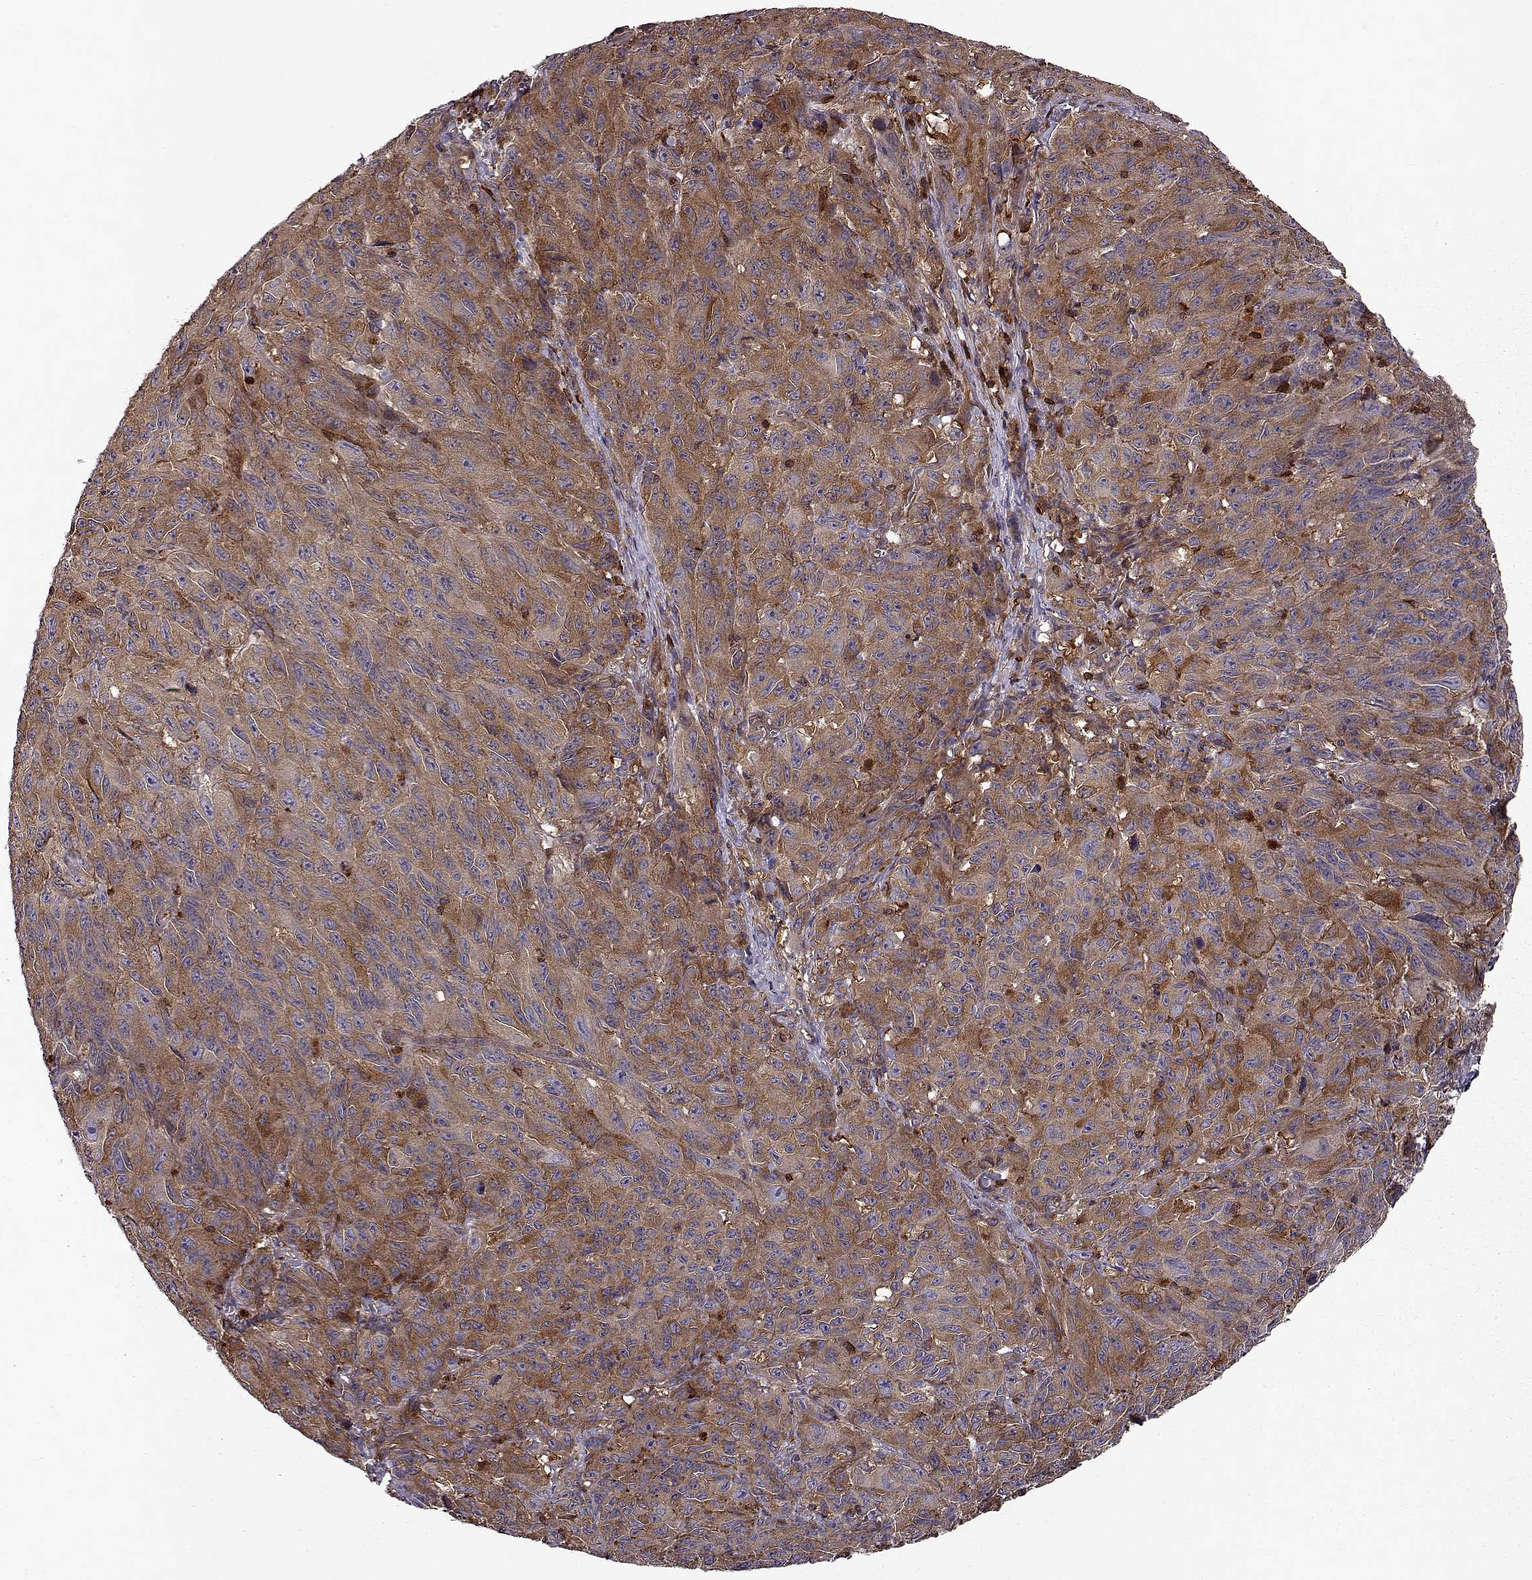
{"staining": {"intensity": "strong", "quantity": ">75%", "location": "cytoplasmic/membranous,nuclear"}, "tissue": "melanoma", "cell_type": "Tumor cells", "image_type": "cancer", "snomed": [{"axis": "morphology", "description": "Malignant melanoma, NOS"}, {"axis": "topography", "description": "Vulva, labia, clitoris and Bartholin´s gland, NO"}], "caption": "Malignant melanoma stained for a protein reveals strong cytoplasmic/membranous and nuclear positivity in tumor cells.", "gene": "RANBP1", "patient": {"sex": "female", "age": 75}}